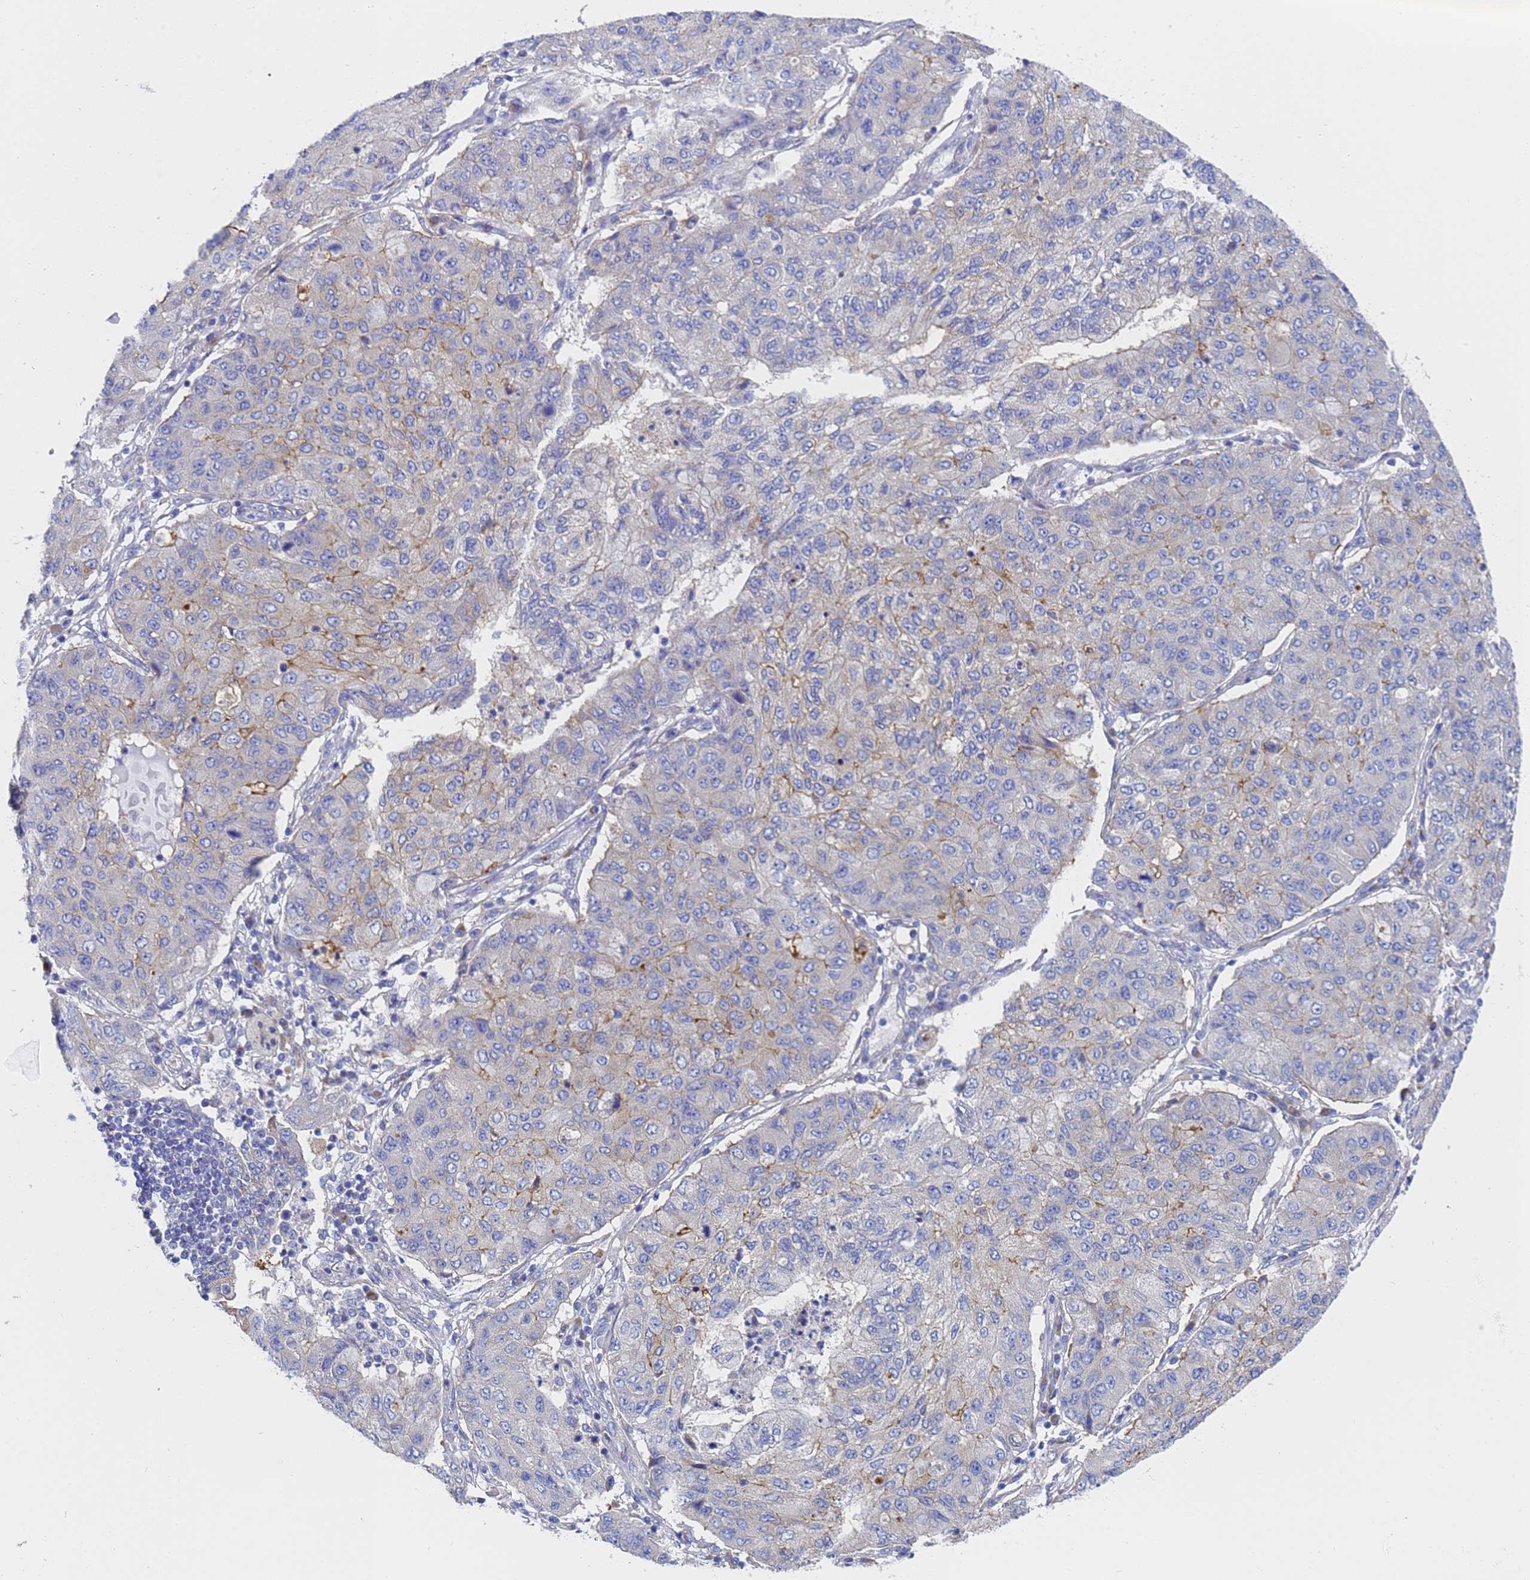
{"staining": {"intensity": "weak", "quantity": "<25%", "location": "cytoplasmic/membranous"}, "tissue": "lung cancer", "cell_type": "Tumor cells", "image_type": "cancer", "snomed": [{"axis": "morphology", "description": "Squamous cell carcinoma, NOS"}, {"axis": "topography", "description": "Lung"}], "caption": "IHC image of human squamous cell carcinoma (lung) stained for a protein (brown), which demonstrates no staining in tumor cells.", "gene": "TM4SF4", "patient": {"sex": "male", "age": 74}}